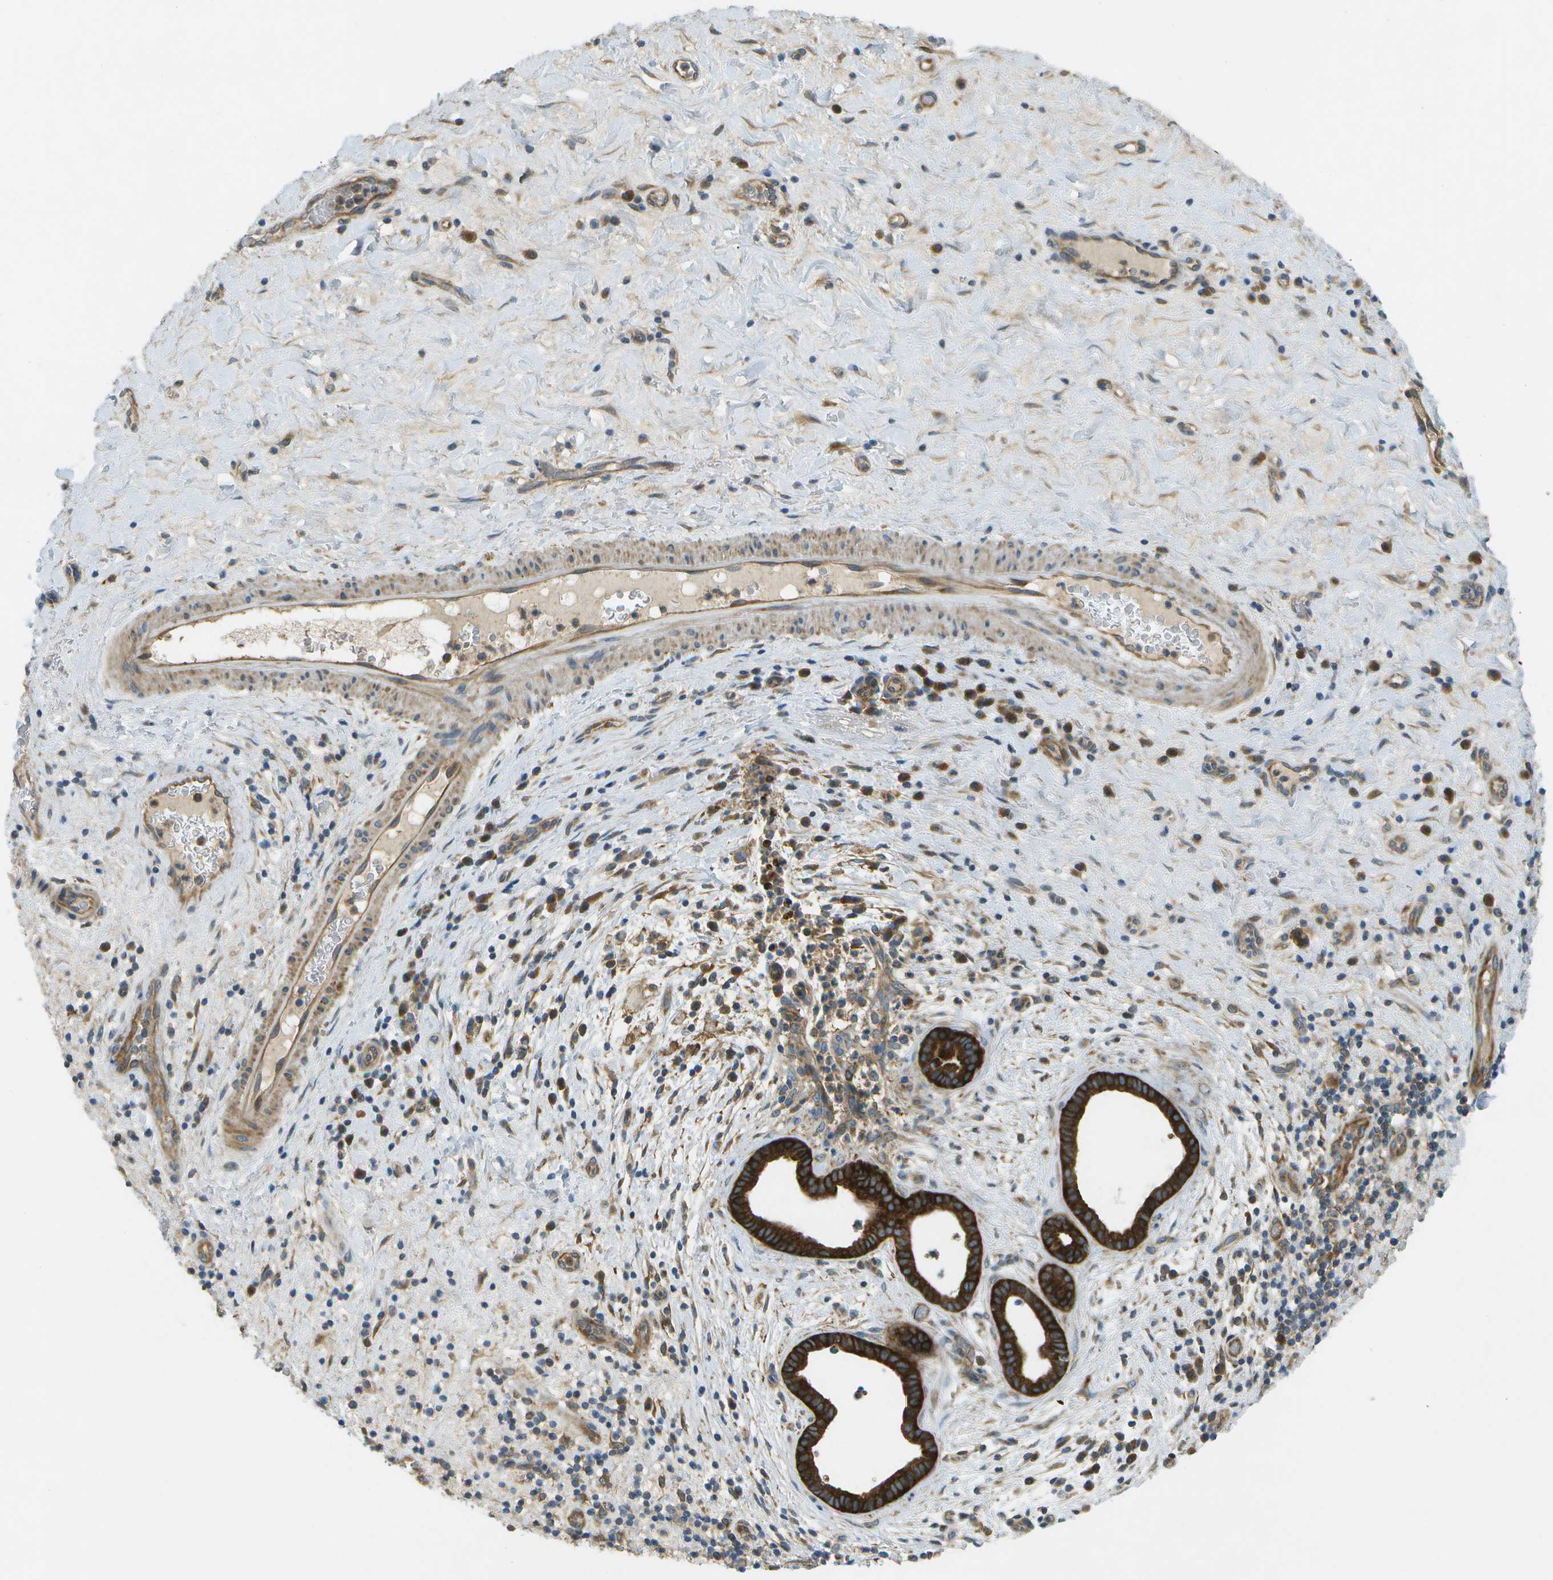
{"staining": {"intensity": "strong", "quantity": ">75%", "location": "cytoplasmic/membranous"}, "tissue": "liver cancer", "cell_type": "Tumor cells", "image_type": "cancer", "snomed": [{"axis": "morphology", "description": "Cholangiocarcinoma"}, {"axis": "topography", "description": "Liver"}], "caption": "DAB (3,3'-diaminobenzidine) immunohistochemical staining of liver cholangiocarcinoma reveals strong cytoplasmic/membranous protein expression in about >75% of tumor cells.", "gene": "WNK2", "patient": {"sex": "female", "age": 38}}